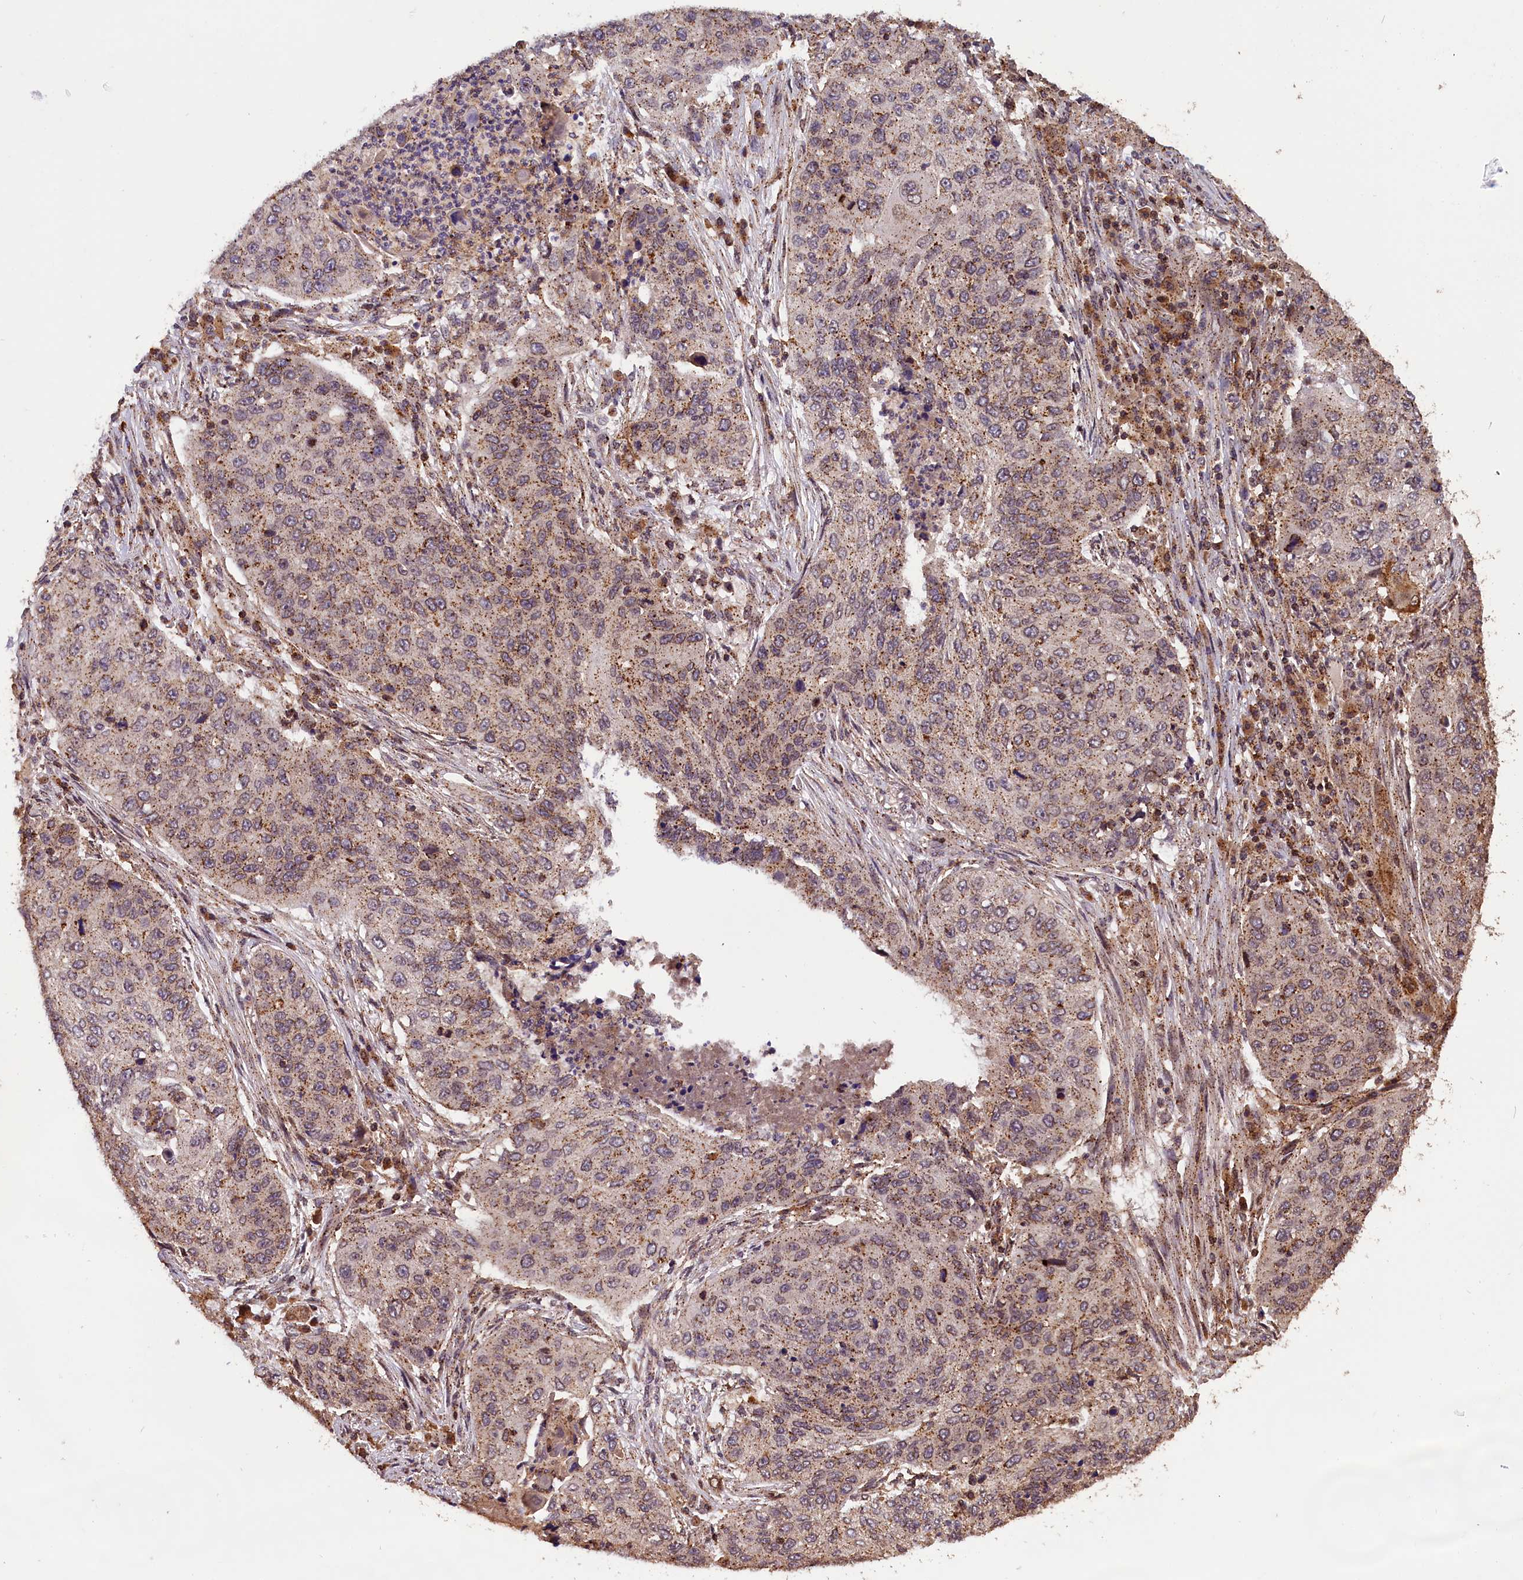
{"staining": {"intensity": "moderate", "quantity": ">75%", "location": "cytoplasmic/membranous"}, "tissue": "lung cancer", "cell_type": "Tumor cells", "image_type": "cancer", "snomed": [{"axis": "morphology", "description": "Squamous cell carcinoma, NOS"}, {"axis": "topography", "description": "Lung"}], "caption": "High-magnification brightfield microscopy of lung cancer (squamous cell carcinoma) stained with DAB (3,3'-diaminobenzidine) (brown) and counterstained with hematoxylin (blue). tumor cells exhibit moderate cytoplasmic/membranous positivity is present in approximately>75% of cells.", "gene": "IST1", "patient": {"sex": "female", "age": 63}}